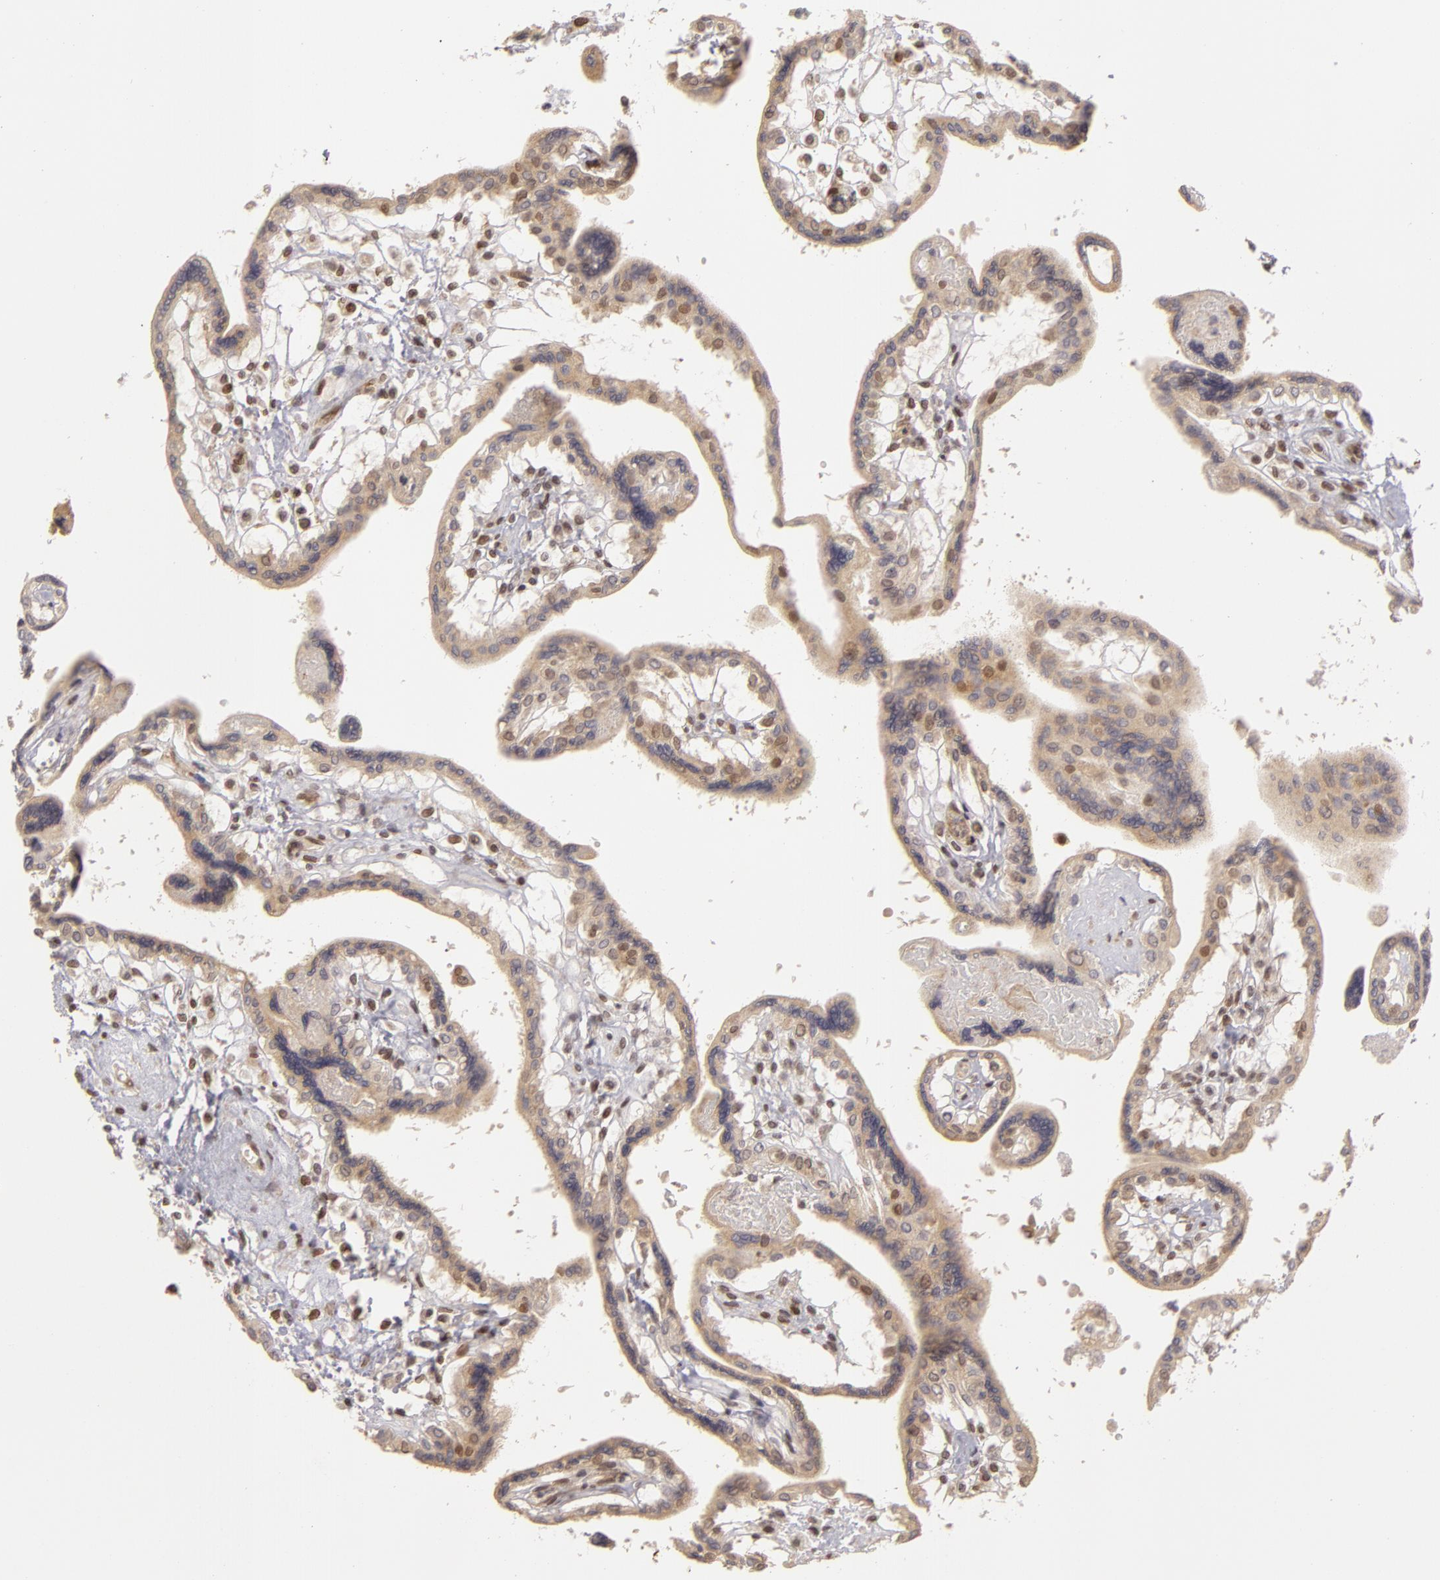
{"staining": {"intensity": "moderate", "quantity": ">75%", "location": "cytoplasmic/membranous,nuclear"}, "tissue": "placenta", "cell_type": "Decidual cells", "image_type": "normal", "snomed": [{"axis": "morphology", "description": "Normal tissue, NOS"}, {"axis": "topography", "description": "Placenta"}], "caption": "Protein staining displays moderate cytoplasmic/membranous,nuclear positivity in about >75% of decidual cells in unremarkable placenta.", "gene": "ZNF133", "patient": {"sex": "female", "age": 31}}